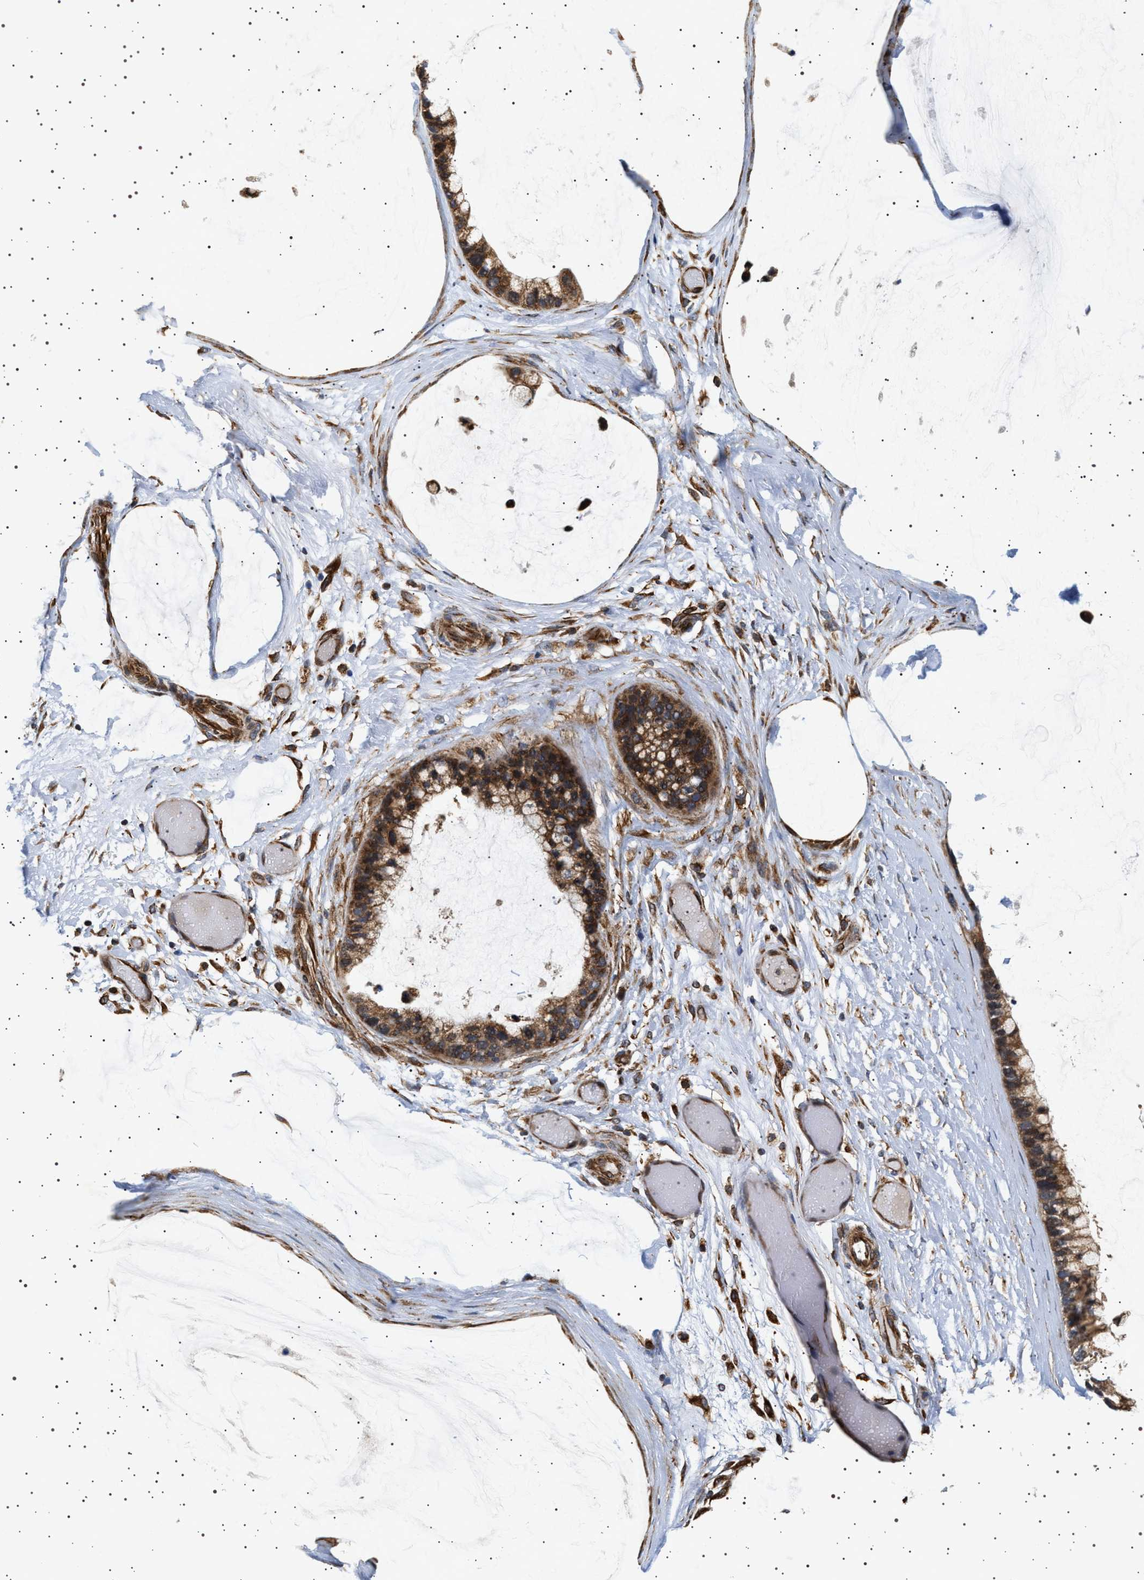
{"staining": {"intensity": "moderate", "quantity": ">75%", "location": "cytoplasmic/membranous"}, "tissue": "ovarian cancer", "cell_type": "Tumor cells", "image_type": "cancer", "snomed": [{"axis": "morphology", "description": "Cystadenocarcinoma, mucinous, NOS"}, {"axis": "topography", "description": "Ovary"}], "caption": "Protein expression by immunohistochemistry (IHC) demonstrates moderate cytoplasmic/membranous positivity in about >75% of tumor cells in mucinous cystadenocarcinoma (ovarian).", "gene": "TRUB2", "patient": {"sex": "female", "age": 39}}